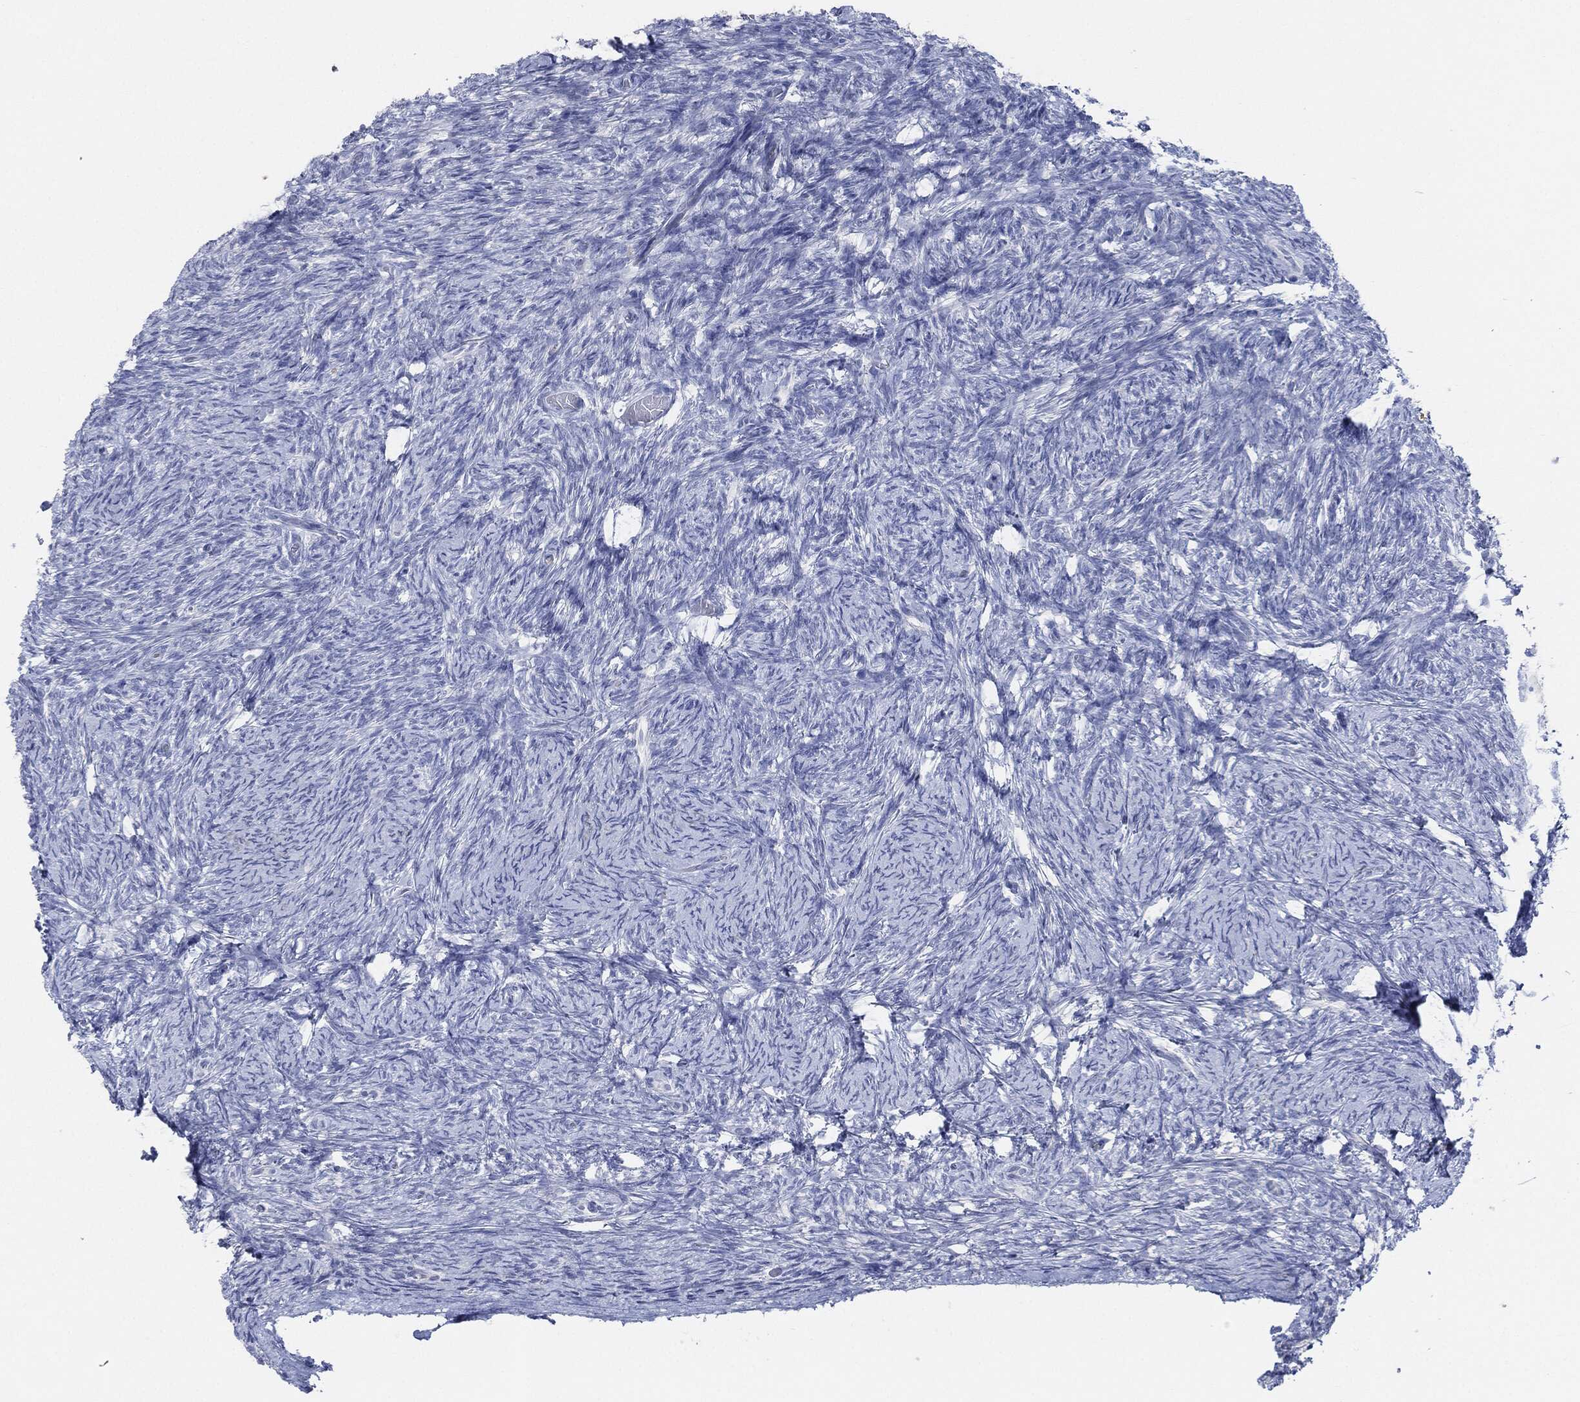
{"staining": {"intensity": "negative", "quantity": "none", "location": "none"}, "tissue": "ovary", "cell_type": "Ovarian stroma cells", "image_type": "normal", "snomed": [{"axis": "morphology", "description": "Normal tissue, NOS"}, {"axis": "topography", "description": "Ovary"}], "caption": "High power microscopy micrograph of an IHC micrograph of benign ovary, revealing no significant staining in ovarian stroma cells. Nuclei are stained in blue.", "gene": "AFP", "patient": {"sex": "female", "age": 34}}